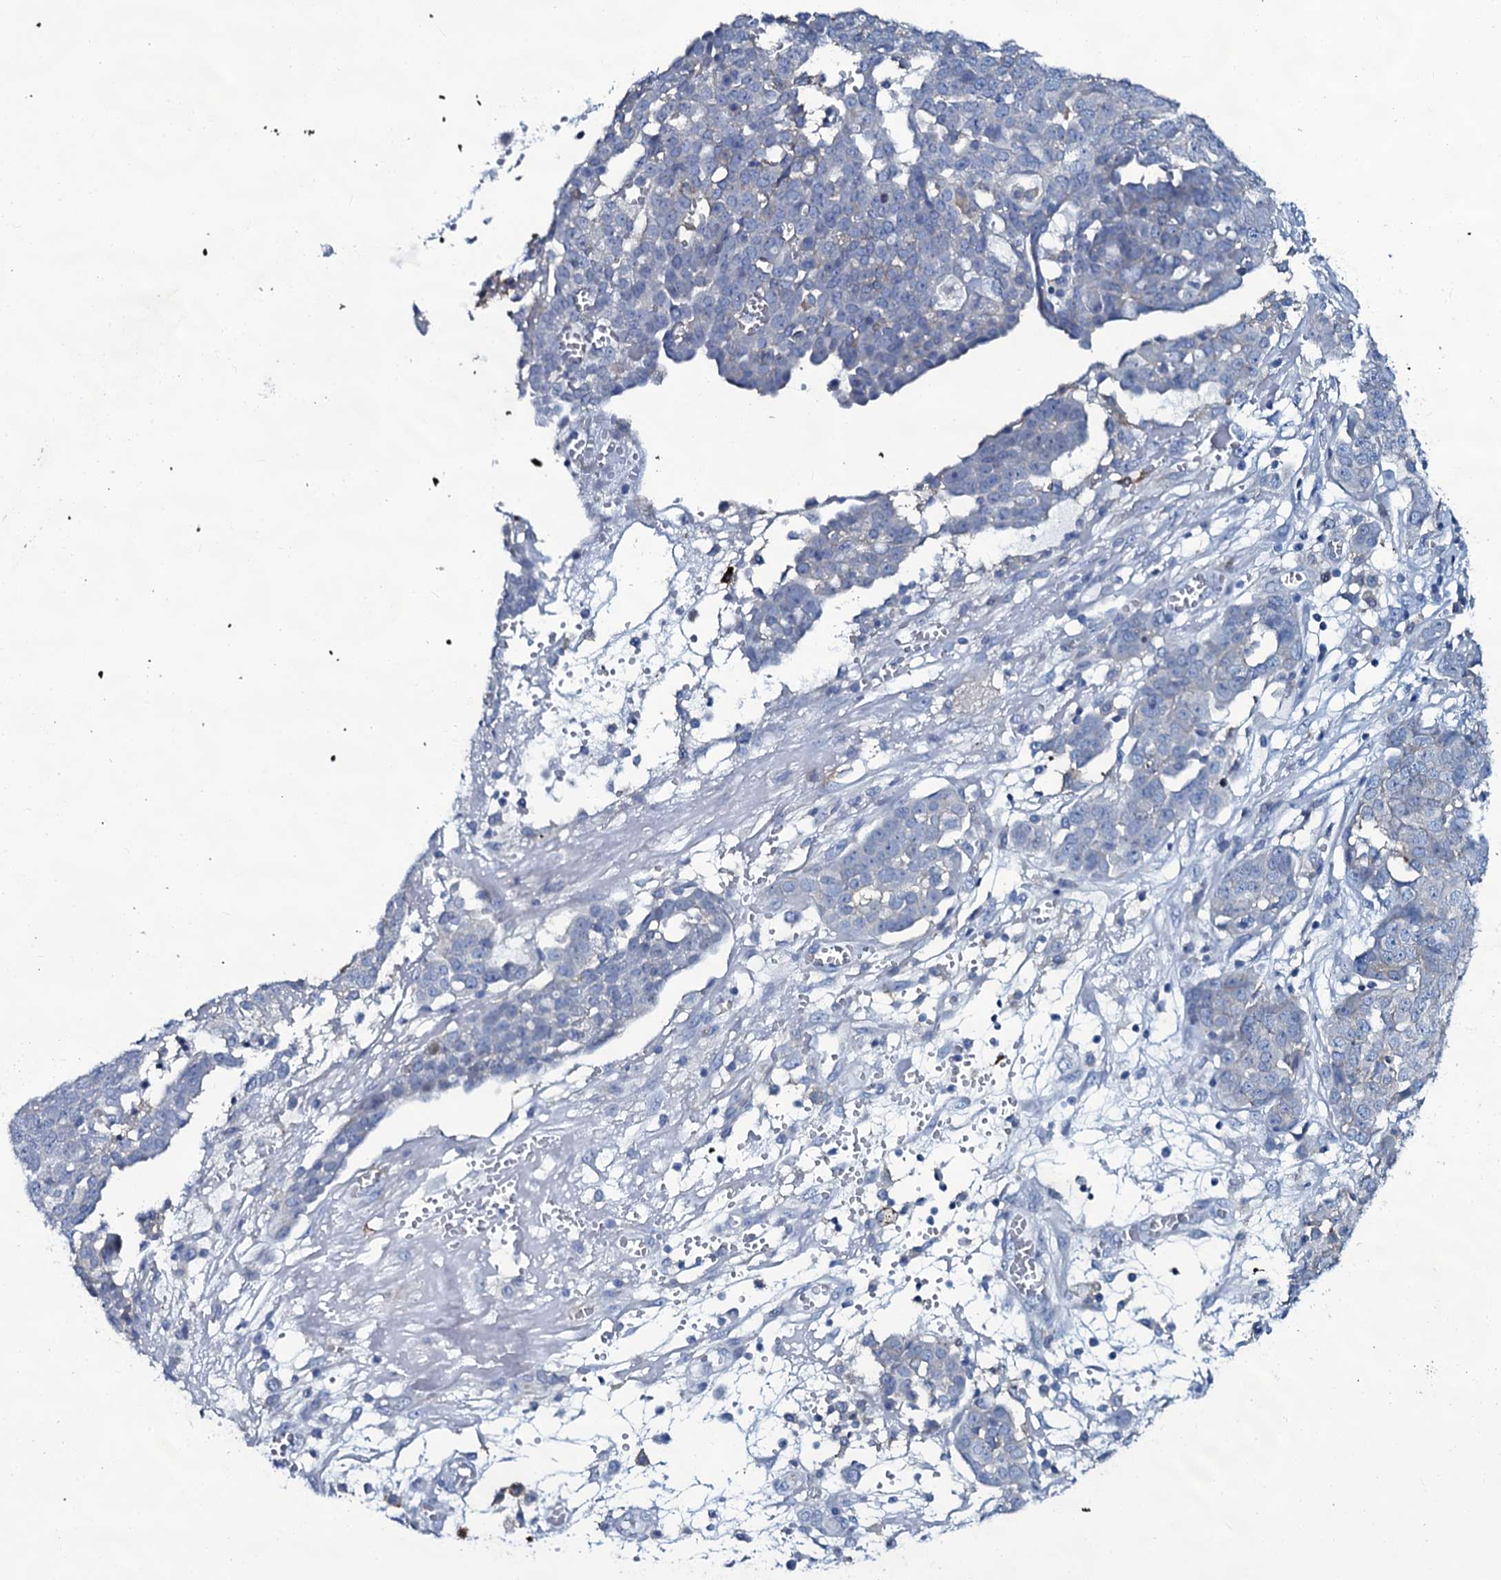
{"staining": {"intensity": "negative", "quantity": "none", "location": "none"}, "tissue": "ovarian cancer", "cell_type": "Tumor cells", "image_type": "cancer", "snomed": [{"axis": "morphology", "description": "Cystadenocarcinoma, serous, NOS"}, {"axis": "topography", "description": "Soft tissue"}, {"axis": "topography", "description": "Ovary"}], "caption": "A micrograph of ovarian cancer stained for a protein shows no brown staining in tumor cells.", "gene": "SLC4A7", "patient": {"sex": "female", "age": 57}}